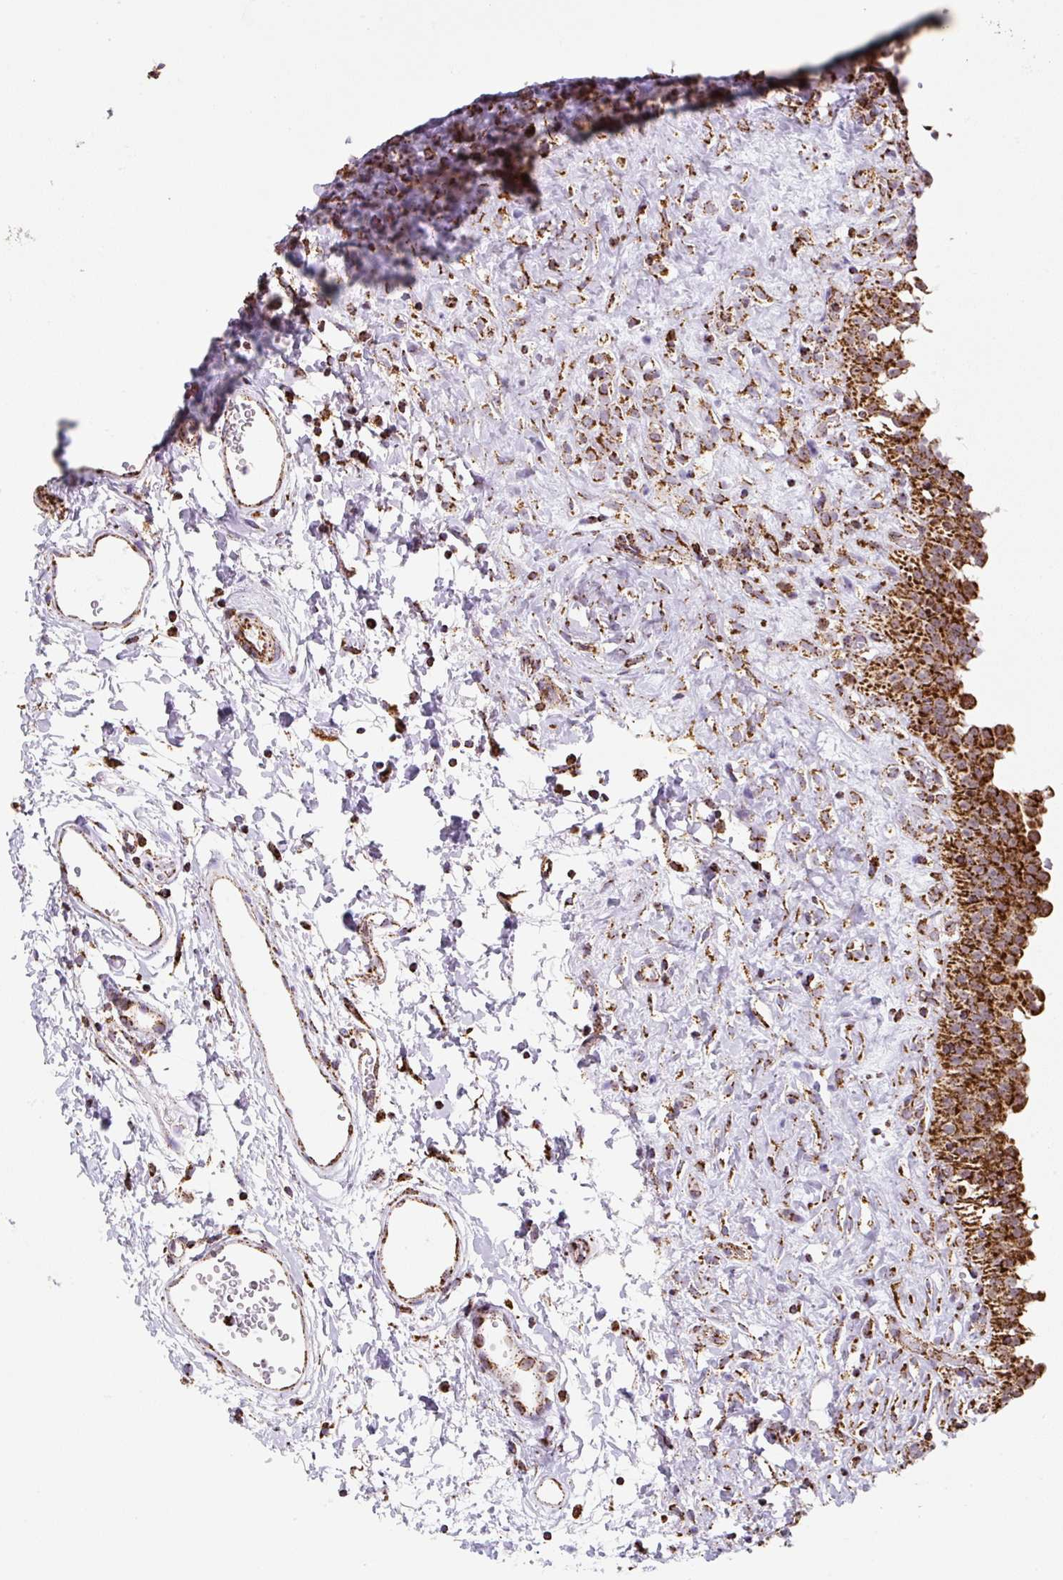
{"staining": {"intensity": "strong", "quantity": ">75%", "location": "cytoplasmic/membranous"}, "tissue": "urinary bladder", "cell_type": "Urothelial cells", "image_type": "normal", "snomed": [{"axis": "morphology", "description": "Normal tissue, NOS"}, {"axis": "topography", "description": "Urinary bladder"}], "caption": "Brown immunohistochemical staining in normal urinary bladder shows strong cytoplasmic/membranous expression in approximately >75% of urothelial cells. (brown staining indicates protein expression, while blue staining denotes nuclei).", "gene": "ATP5F1A", "patient": {"sex": "male", "age": 51}}